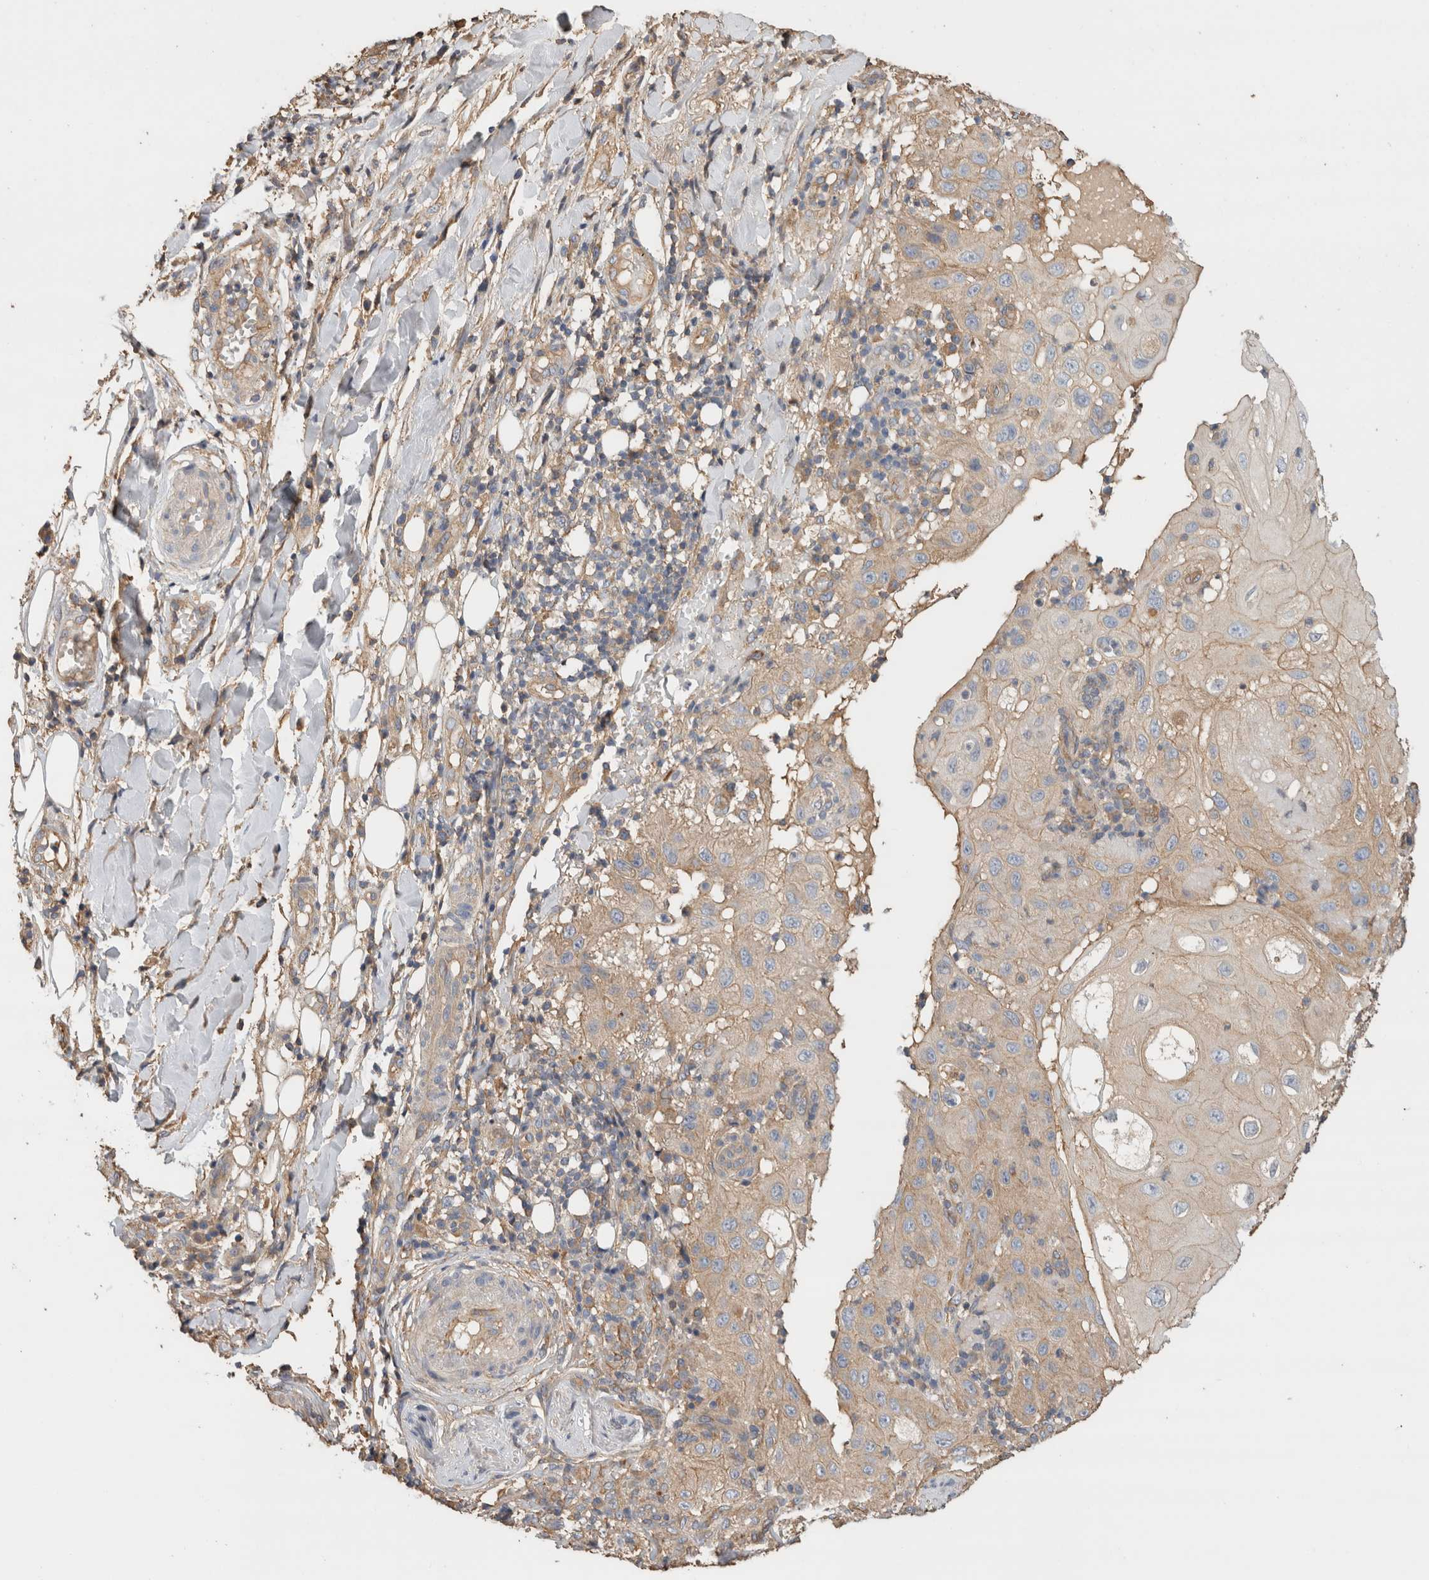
{"staining": {"intensity": "weak", "quantity": ">75%", "location": "cytoplasmic/membranous"}, "tissue": "skin cancer", "cell_type": "Tumor cells", "image_type": "cancer", "snomed": [{"axis": "morphology", "description": "Normal tissue, NOS"}, {"axis": "morphology", "description": "Squamous cell carcinoma, NOS"}, {"axis": "topography", "description": "Skin"}], "caption": "A micrograph showing weak cytoplasmic/membranous staining in about >75% of tumor cells in skin squamous cell carcinoma, as visualized by brown immunohistochemical staining.", "gene": "EIF4G3", "patient": {"sex": "female", "age": 96}}